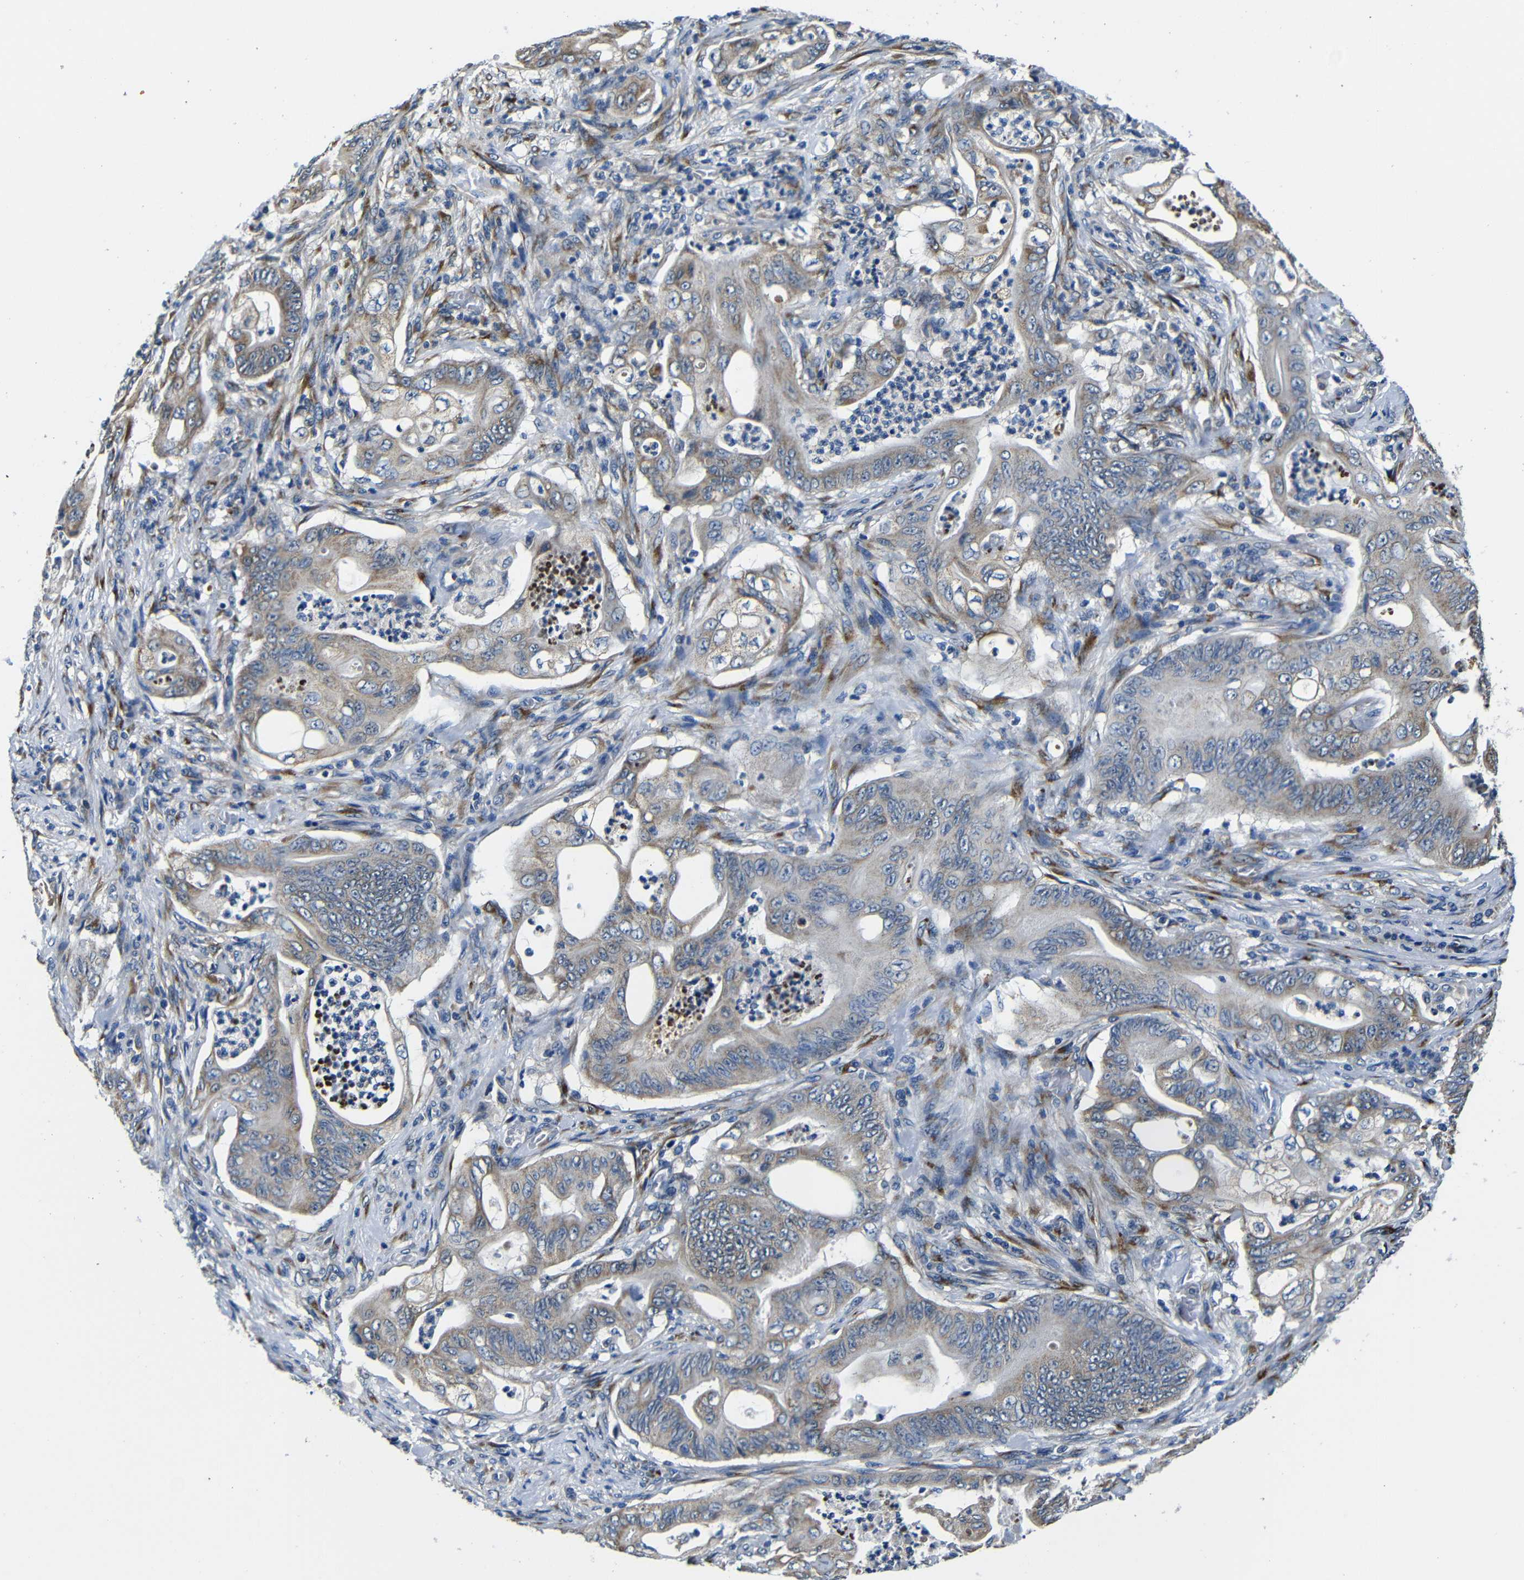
{"staining": {"intensity": "weak", "quantity": "25%-75%", "location": "cytoplasmic/membranous"}, "tissue": "stomach cancer", "cell_type": "Tumor cells", "image_type": "cancer", "snomed": [{"axis": "morphology", "description": "Adenocarcinoma, NOS"}, {"axis": "topography", "description": "Stomach"}], "caption": "Immunohistochemical staining of adenocarcinoma (stomach) reveals low levels of weak cytoplasmic/membranous expression in about 25%-75% of tumor cells.", "gene": "FKBP14", "patient": {"sex": "female", "age": 73}}